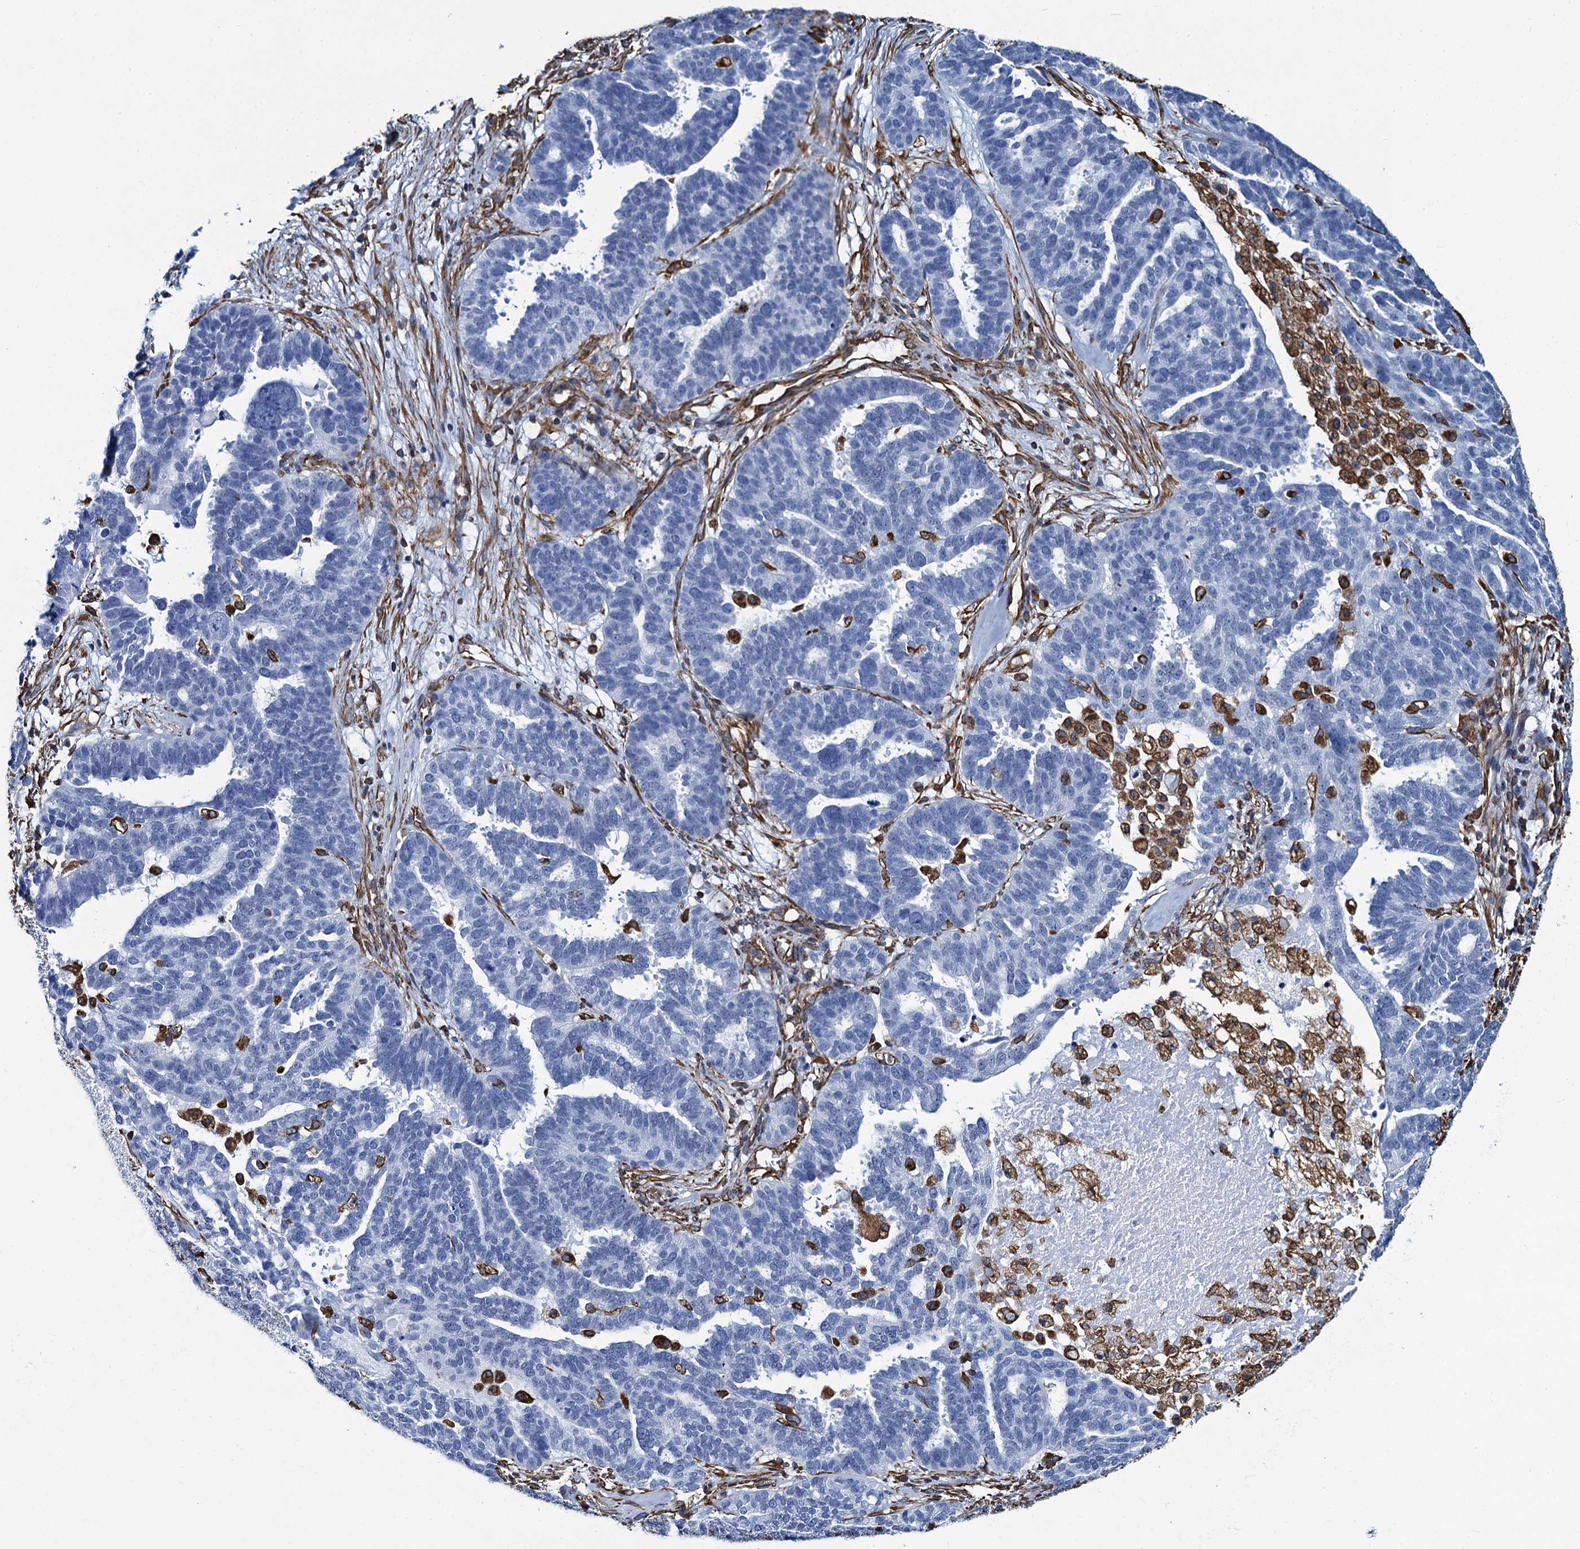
{"staining": {"intensity": "negative", "quantity": "none", "location": "none"}, "tissue": "ovarian cancer", "cell_type": "Tumor cells", "image_type": "cancer", "snomed": [{"axis": "morphology", "description": "Cystadenocarcinoma, serous, NOS"}, {"axis": "topography", "description": "Ovary"}], "caption": "IHC micrograph of neoplastic tissue: human ovarian serous cystadenocarcinoma stained with DAB (3,3'-diaminobenzidine) reveals no significant protein staining in tumor cells.", "gene": "PGM2", "patient": {"sex": "female", "age": 59}}